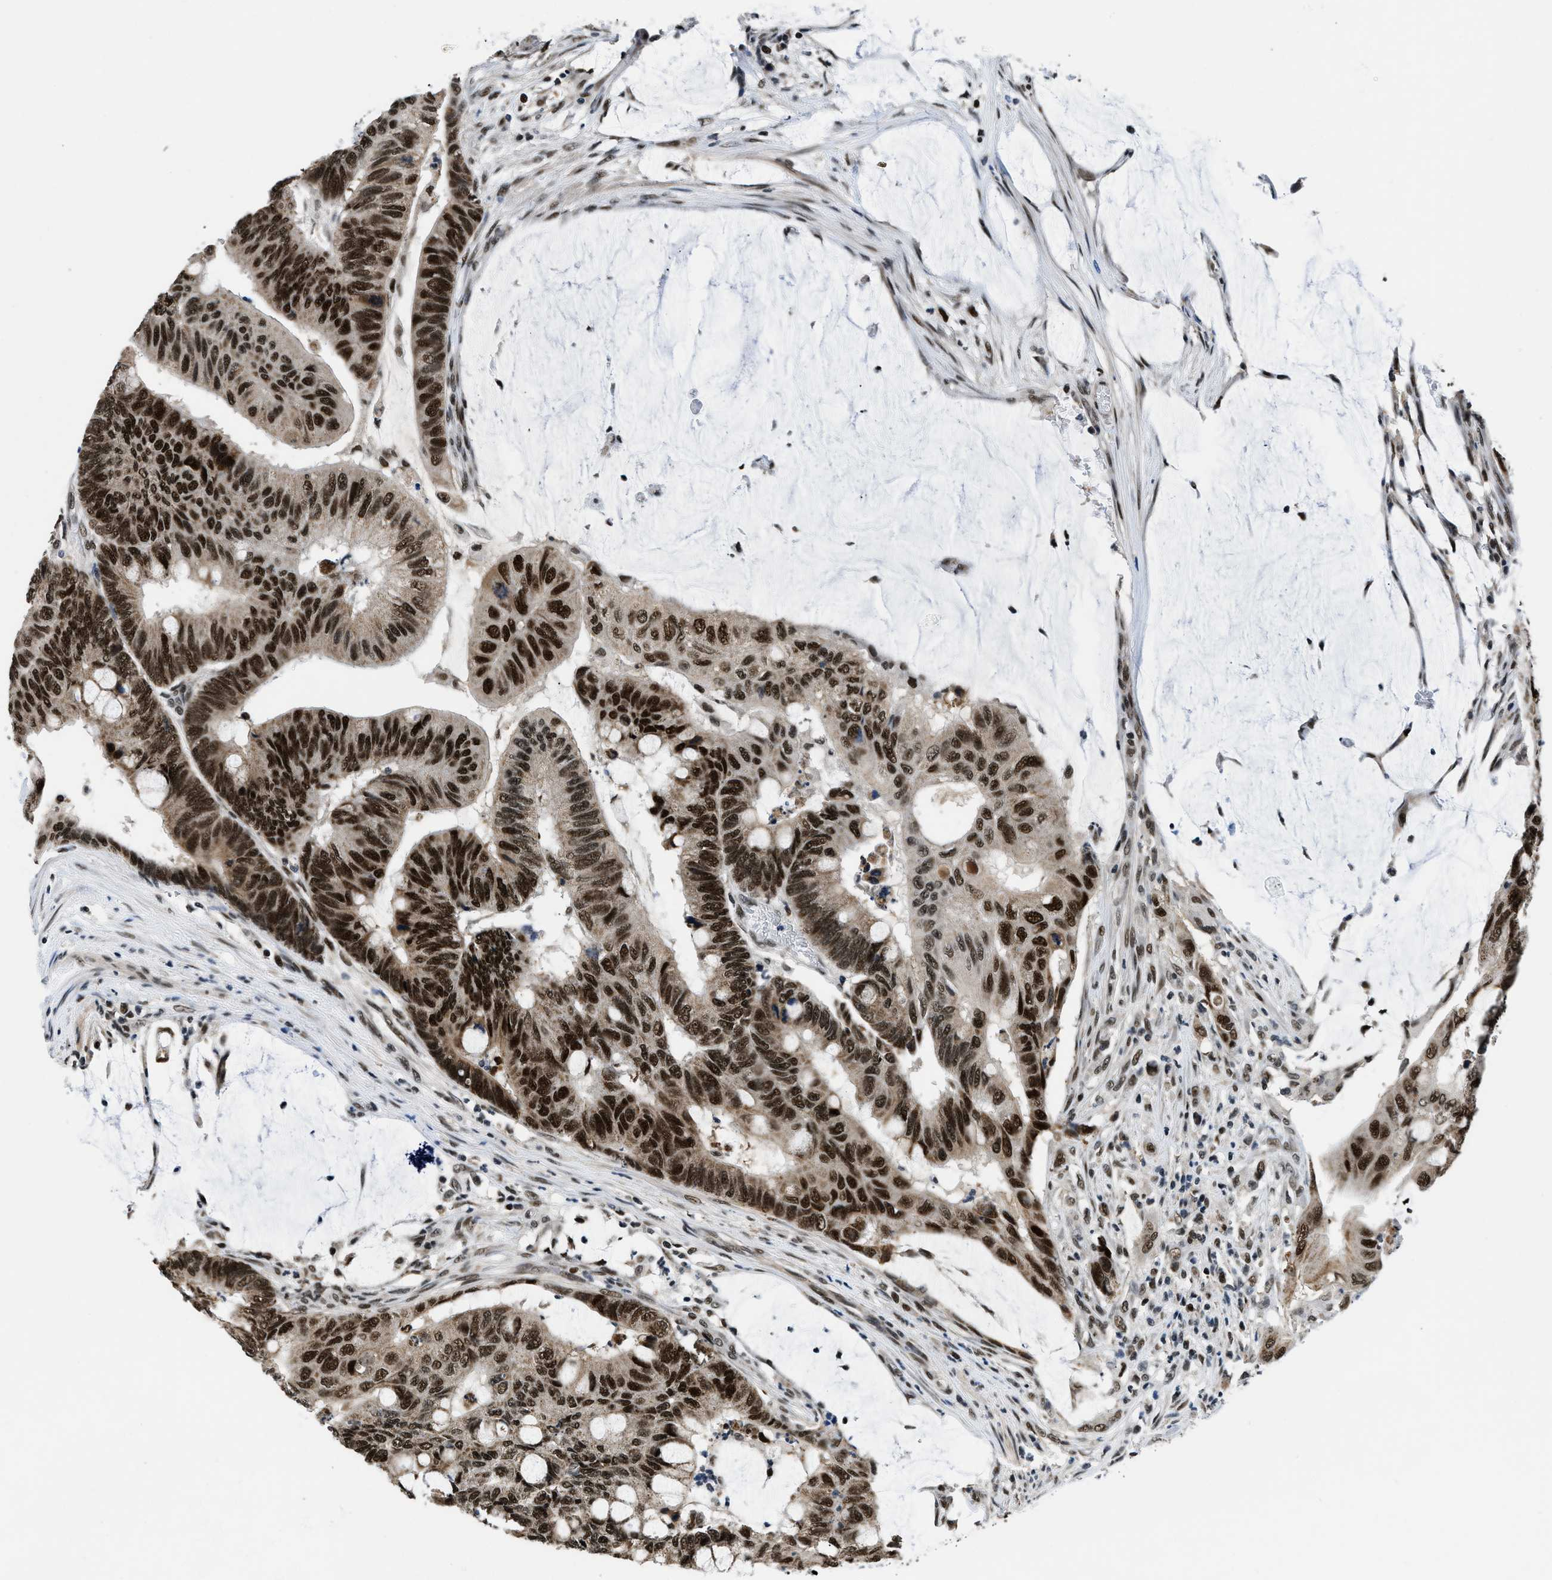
{"staining": {"intensity": "strong", "quantity": ">75%", "location": "nuclear"}, "tissue": "colorectal cancer", "cell_type": "Tumor cells", "image_type": "cancer", "snomed": [{"axis": "morphology", "description": "Normal tissue, NOS"}, {"axis": "morphology", "description": "Adenocarcinoma, NOS"}, {"axis": "topography", "description": "Rectum"}], "caption": "High-magnification brightfield microscopy of colorectal cancer stained with DAB (3,3'-diaminobenzidine) (brown) and counterstained with hematoxylin (blue). tumor cells exhibit strong nuclear expression is seen in about>75% of cells.", "gene": "KDM3B", "patient": {"sex": "male", "age": 92}}